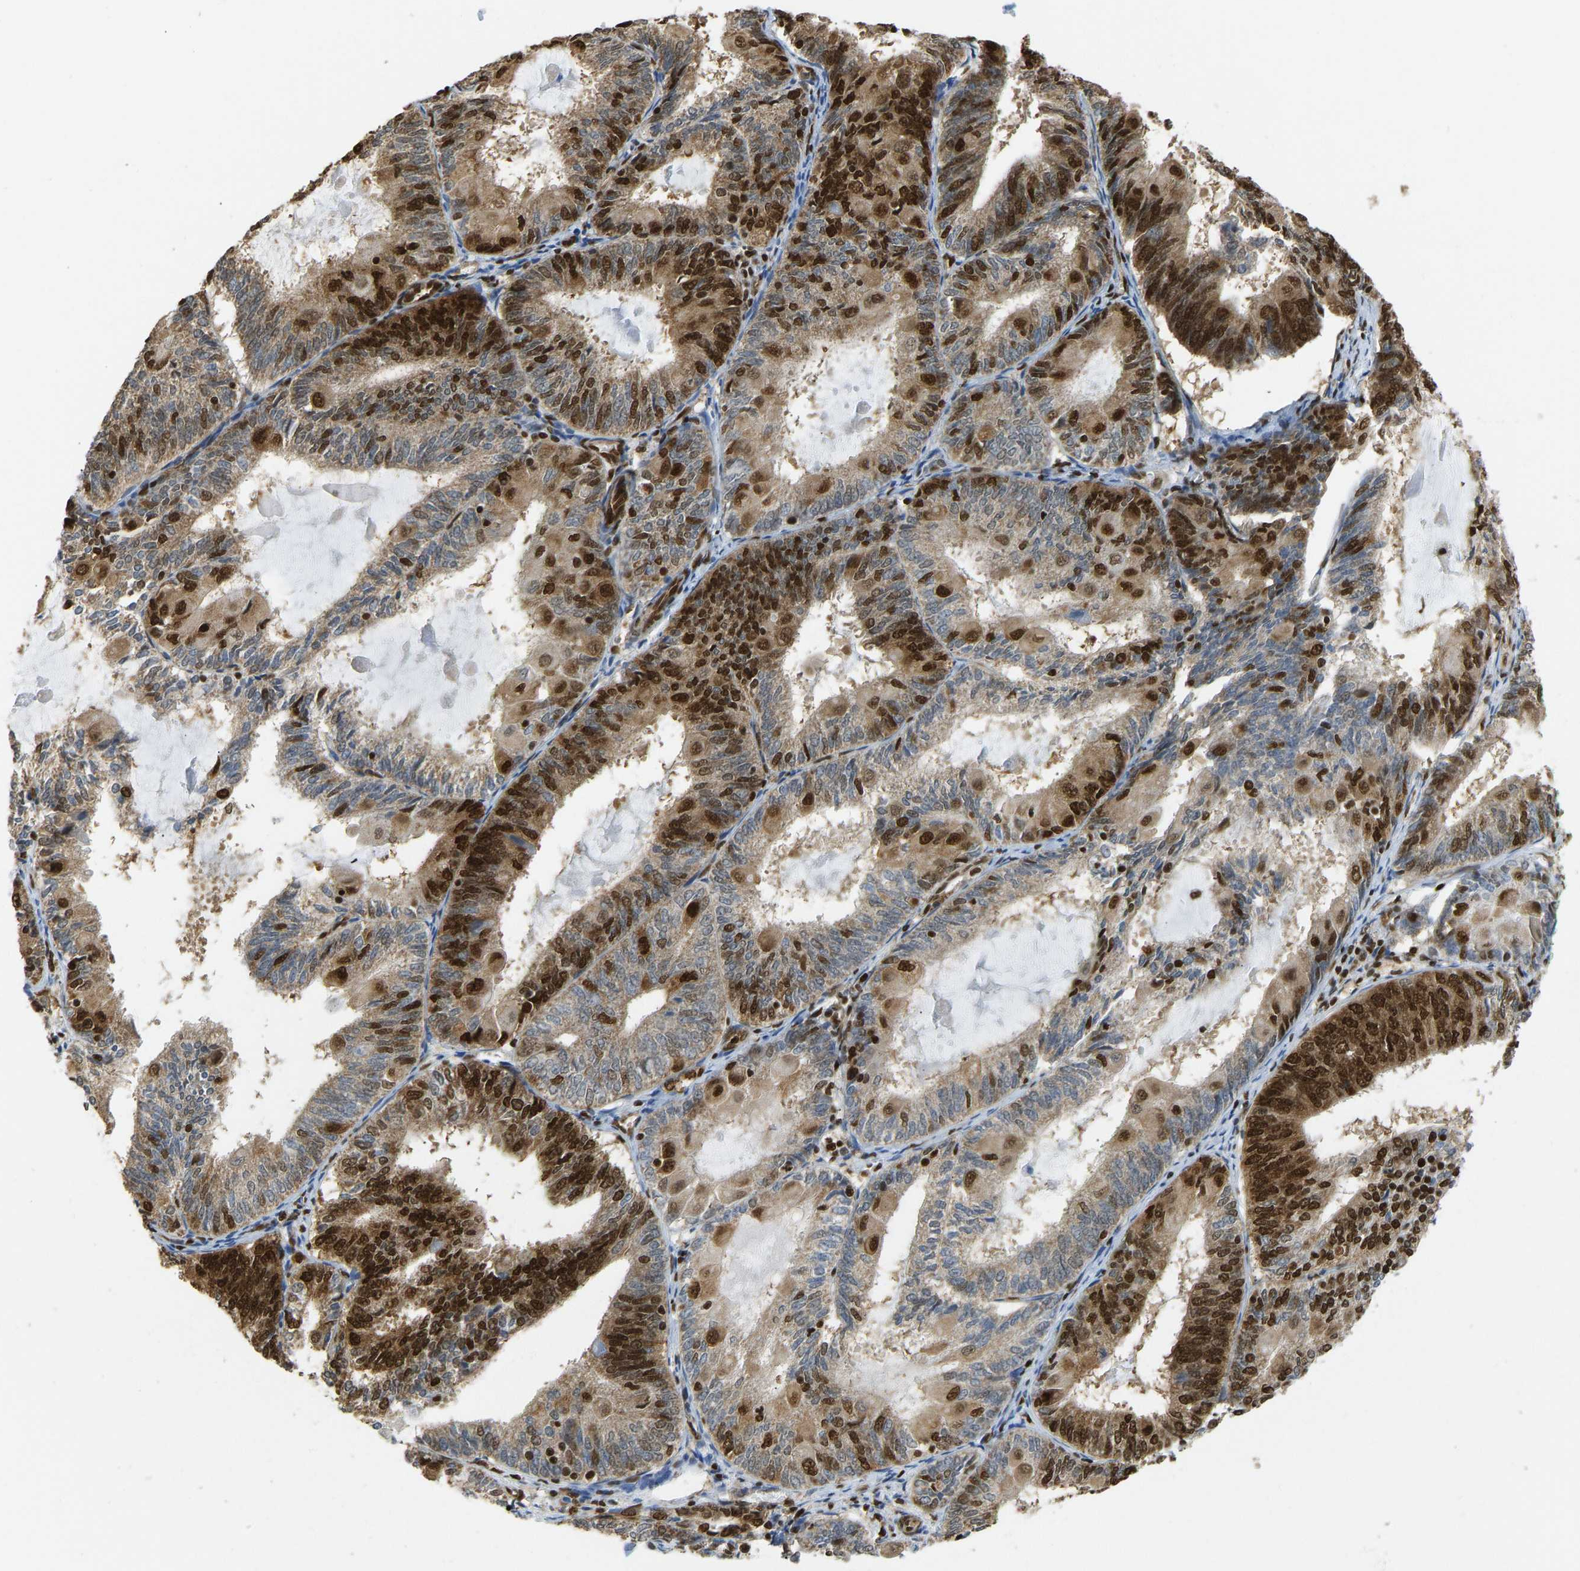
{"staining": {"intensity": "strong", "quantity": "25%-75%", "location": "cytoplasmic/membranous,nuclear"}, "tissue": "endometrial cancer", "cell_type": "Tumor cells", "image_type": "cancer", "snomed": [{"axis": "morphology", "description": "Adenocarcinoma, NOS"}, {"axis": "topography", "description": "Endometrium"}], "caption": "Strong cytoplasmic/membranous and nuclear staining is seen in approximately 25%-75% of tumor cells in endometrial cancer. Using DAB (brown) and hematoxylin (blue) stains, captured at high magnification using brightfield microscopy.", "gene": "ZSCAN20", "patient": {"sex": "female", "age": 81}}